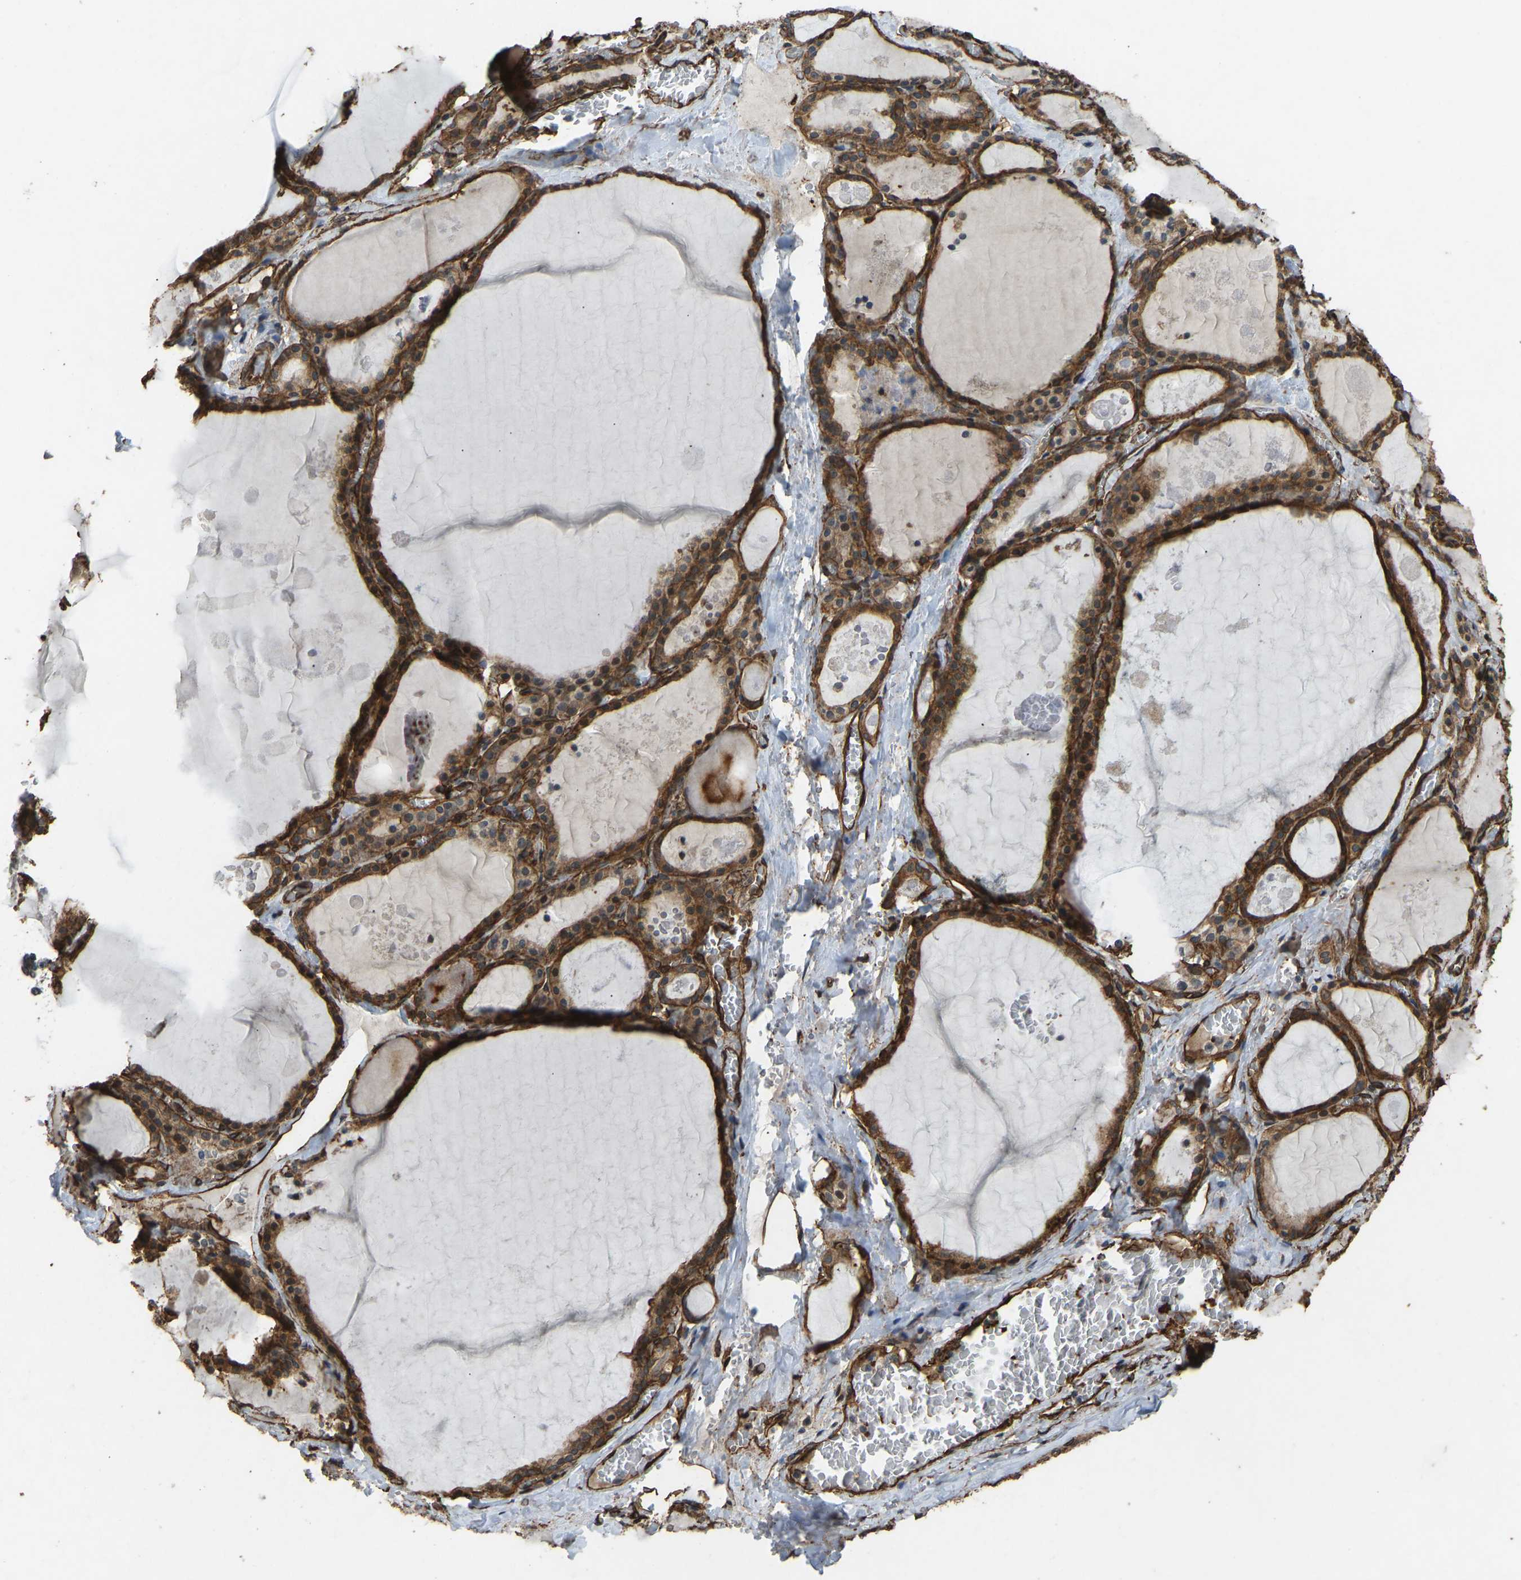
{"staining": {"intensity": "strong", "quantity": ">75%", "location": "cytoplasmic/membranous"}, "tissue": "thyroid gland", "cell_type": "Glandular cells", "image_type": "normal", "snomed": [{"axis": "morphology", "description": "Normal tissue, NOS"}, {"axis": "topography", "description": "Thyroid gland"}], "caption": "Protein staining by IHC demonstrates strong cytoplasmic/membranous expression in approximately >75% of glandular cells in unremarkable thyroid gland. (Brightfield microscopy of DAB IHC at high magnification).", "gene": "NMB", "patient": {"sex": "male", "age": 56}}